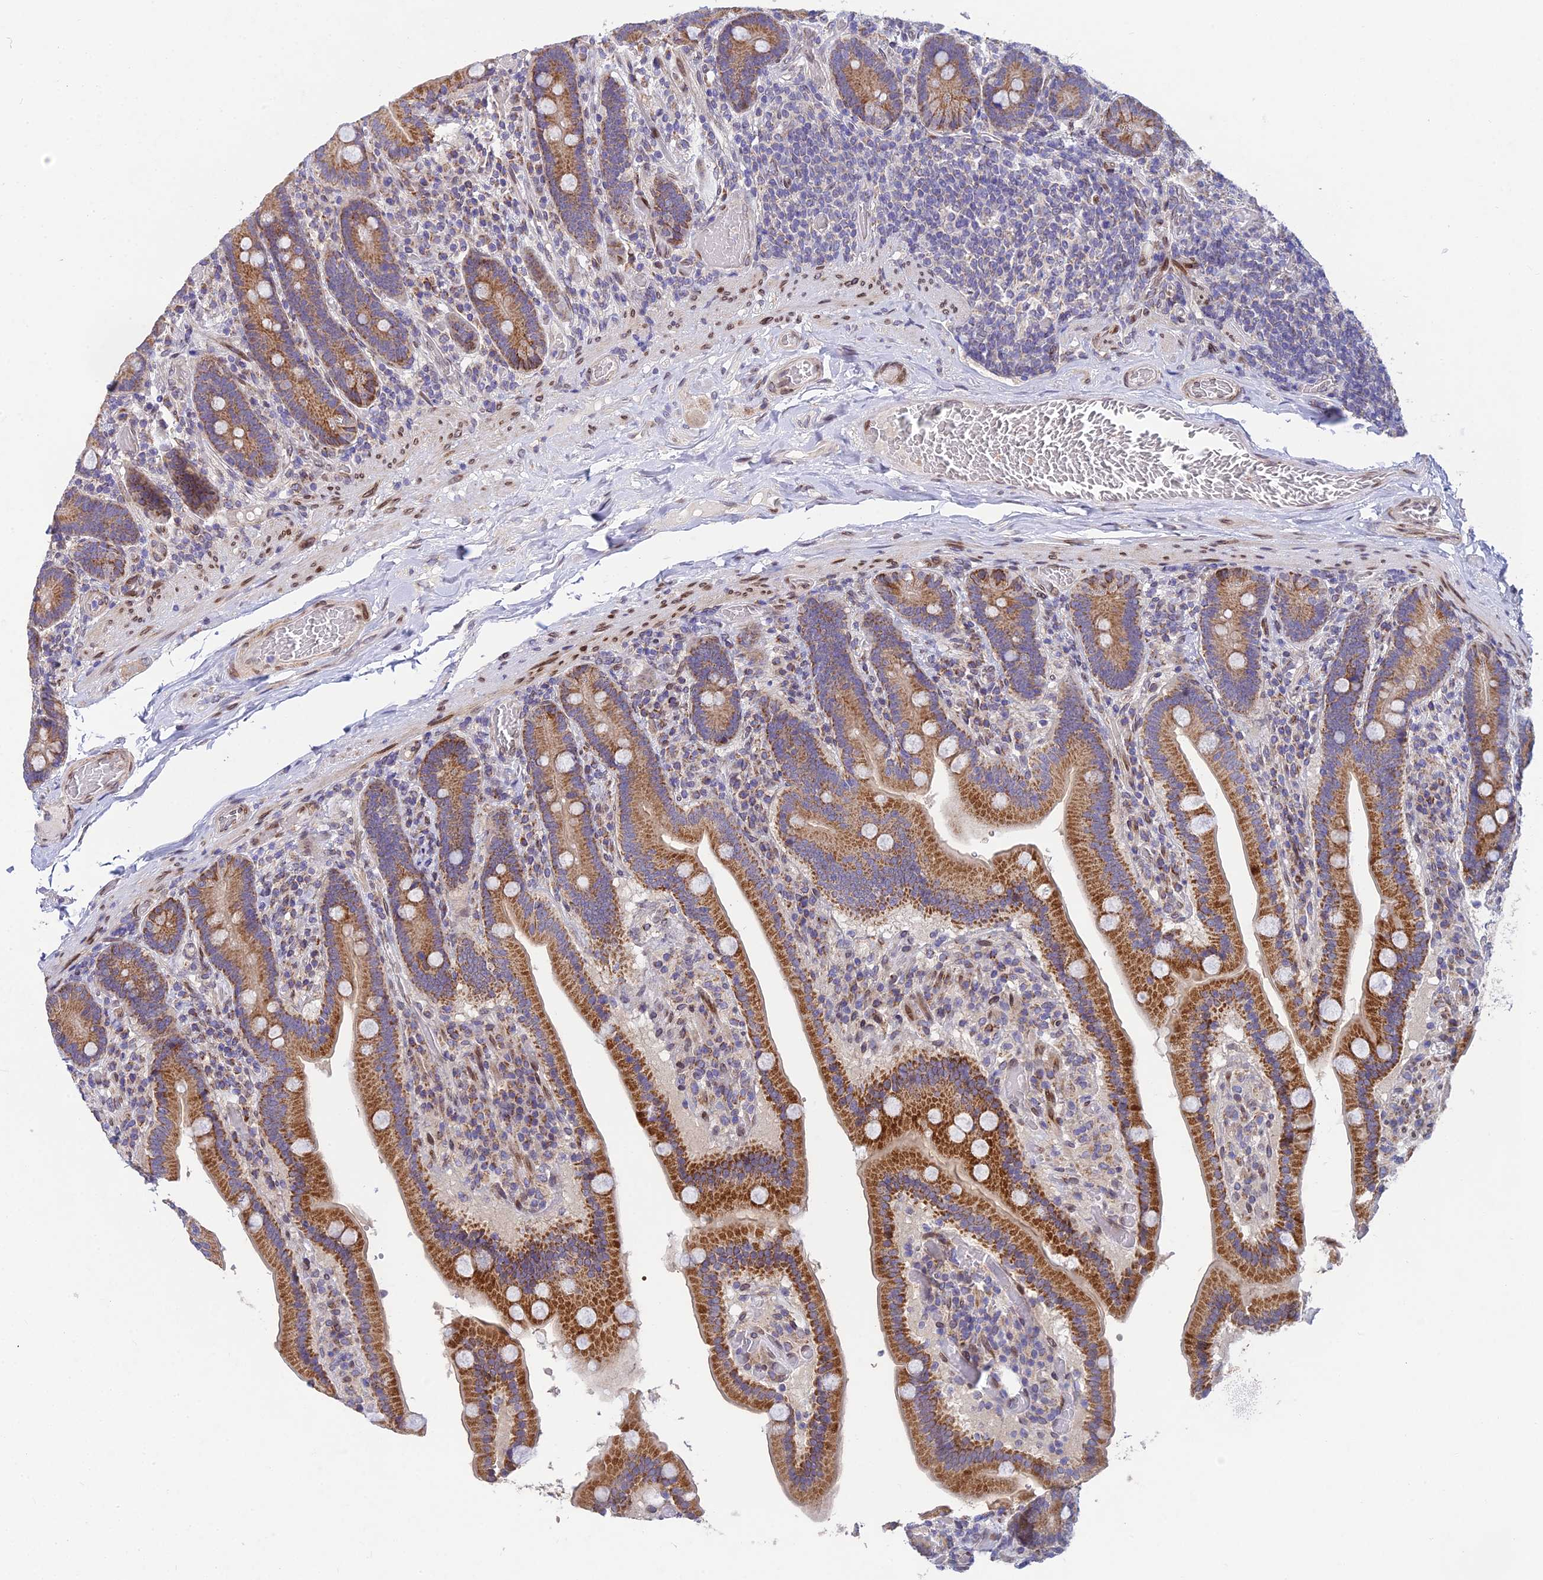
{"staining": {"intensity": "strong", "quantity": ">75%", "location": "cytoplasmic/membranous"}, "tissue": "duodenum", "cell_type": "Glandular cells", "image_type": "normal", "snomed": [{"axis": "morphology", "description": "Normal tissue, NOS"}, {"axis": "topography", "description": "Duodenum"}], "caption": "Immunohistochemical staining of unremarkable human duodenum displays >75% levels of strong cytoplasmic/membranous protein positivity in about >75% of glandular cells.", "gene": "MGAT2", "patient": {"sex": "female", "age": 62}}